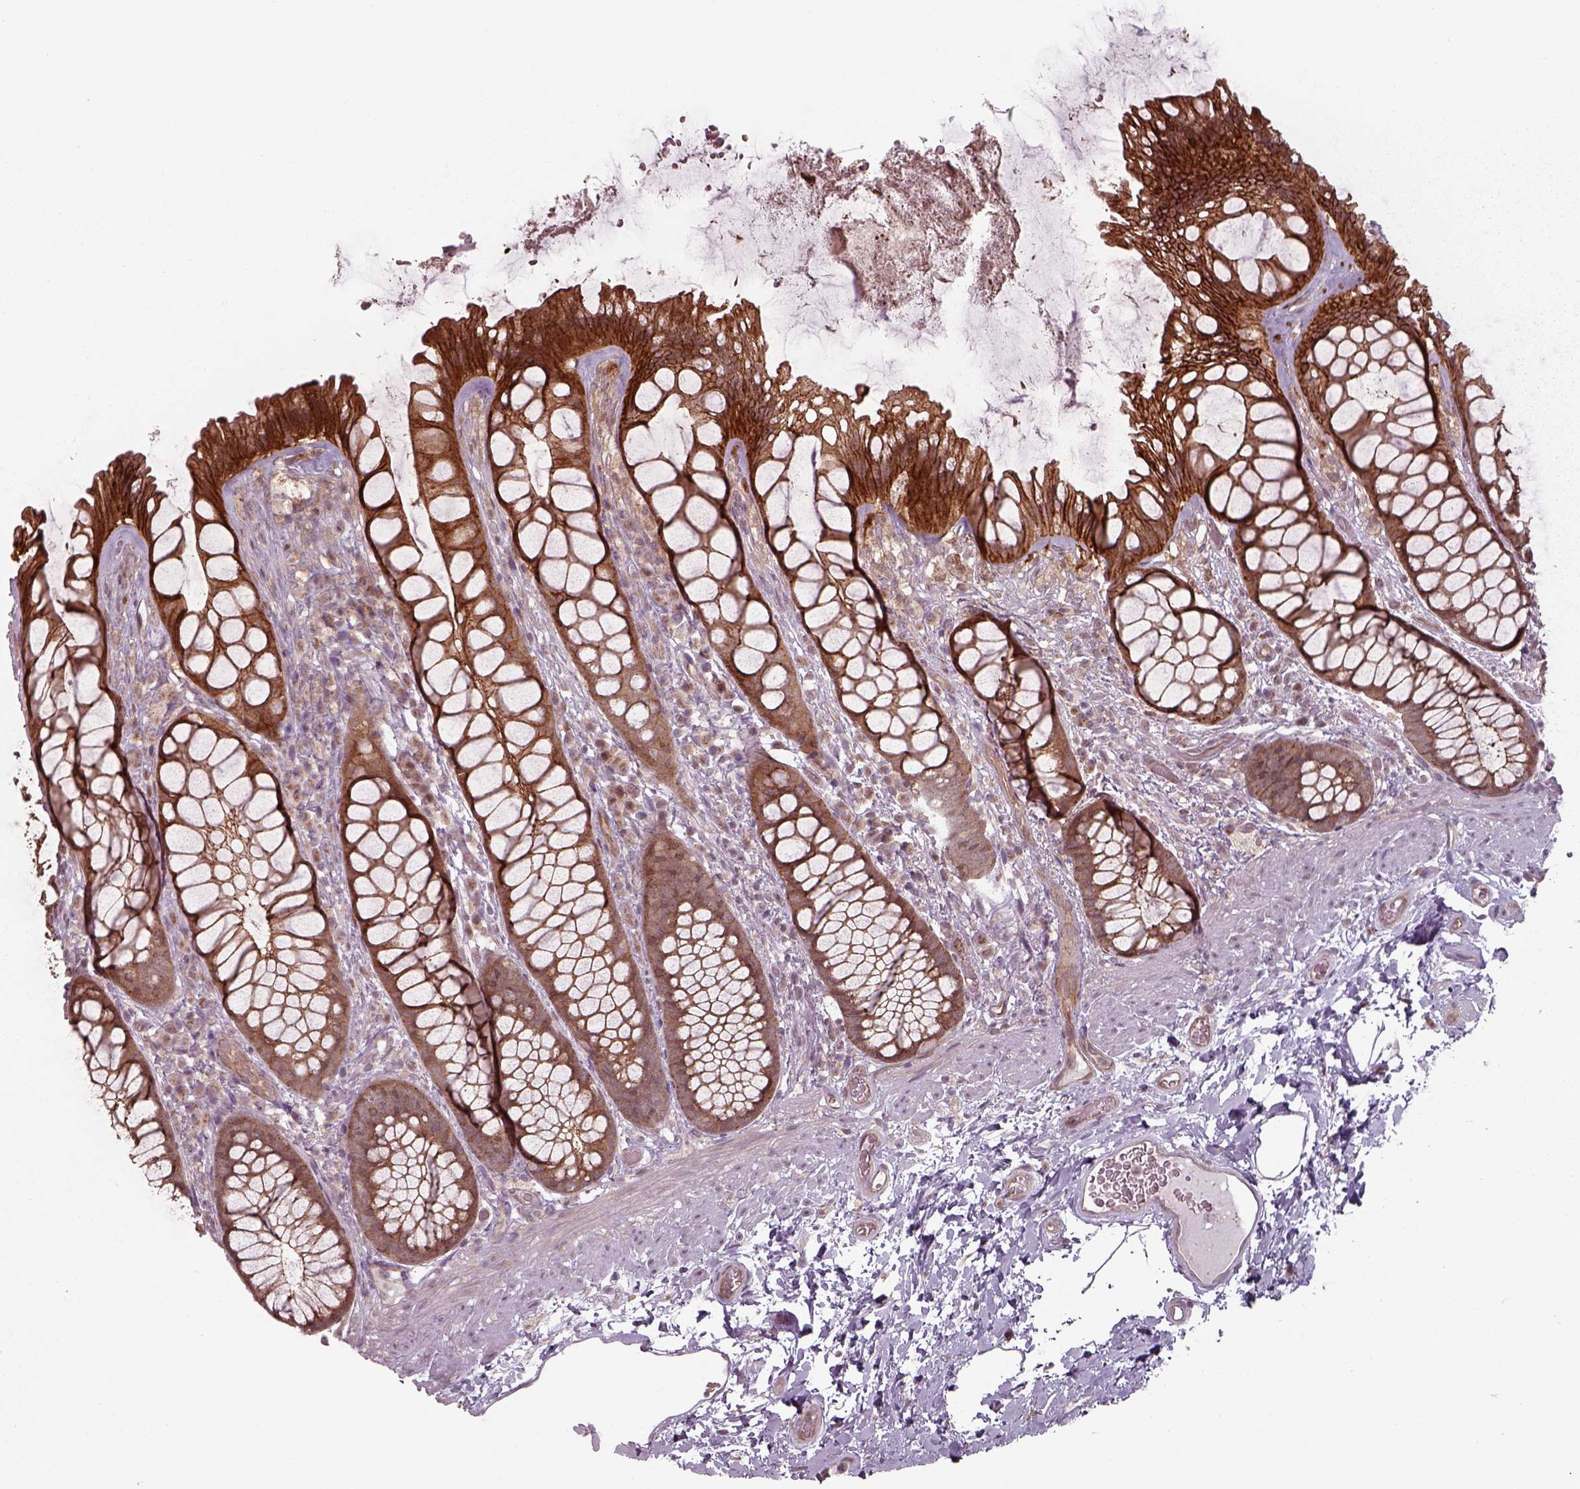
{"staining": {"intensity": "strong", "quantity": ">75%", "location": "cytoplasmic/membranous"}, "tissue": "rectum", "cell_type": "Glandular cells", "image_type": "normal", "snomed": [{"axis": "morphology", "description": "Normal tissue, NOS"}, {"axis": "topography", "description": "Rectum"}], "caption": "IHC photomicrograph of normal rectum: rectum stained using immunohistochemistry demonstrates high levels of strong protein expression localized specifically in the cytoplasmic/membranous of glandular cells, appearing as a cytoplasmic/membranous brown color.", "gene": "CHMP3", "patient": {"sex": "female", "age": 62}}